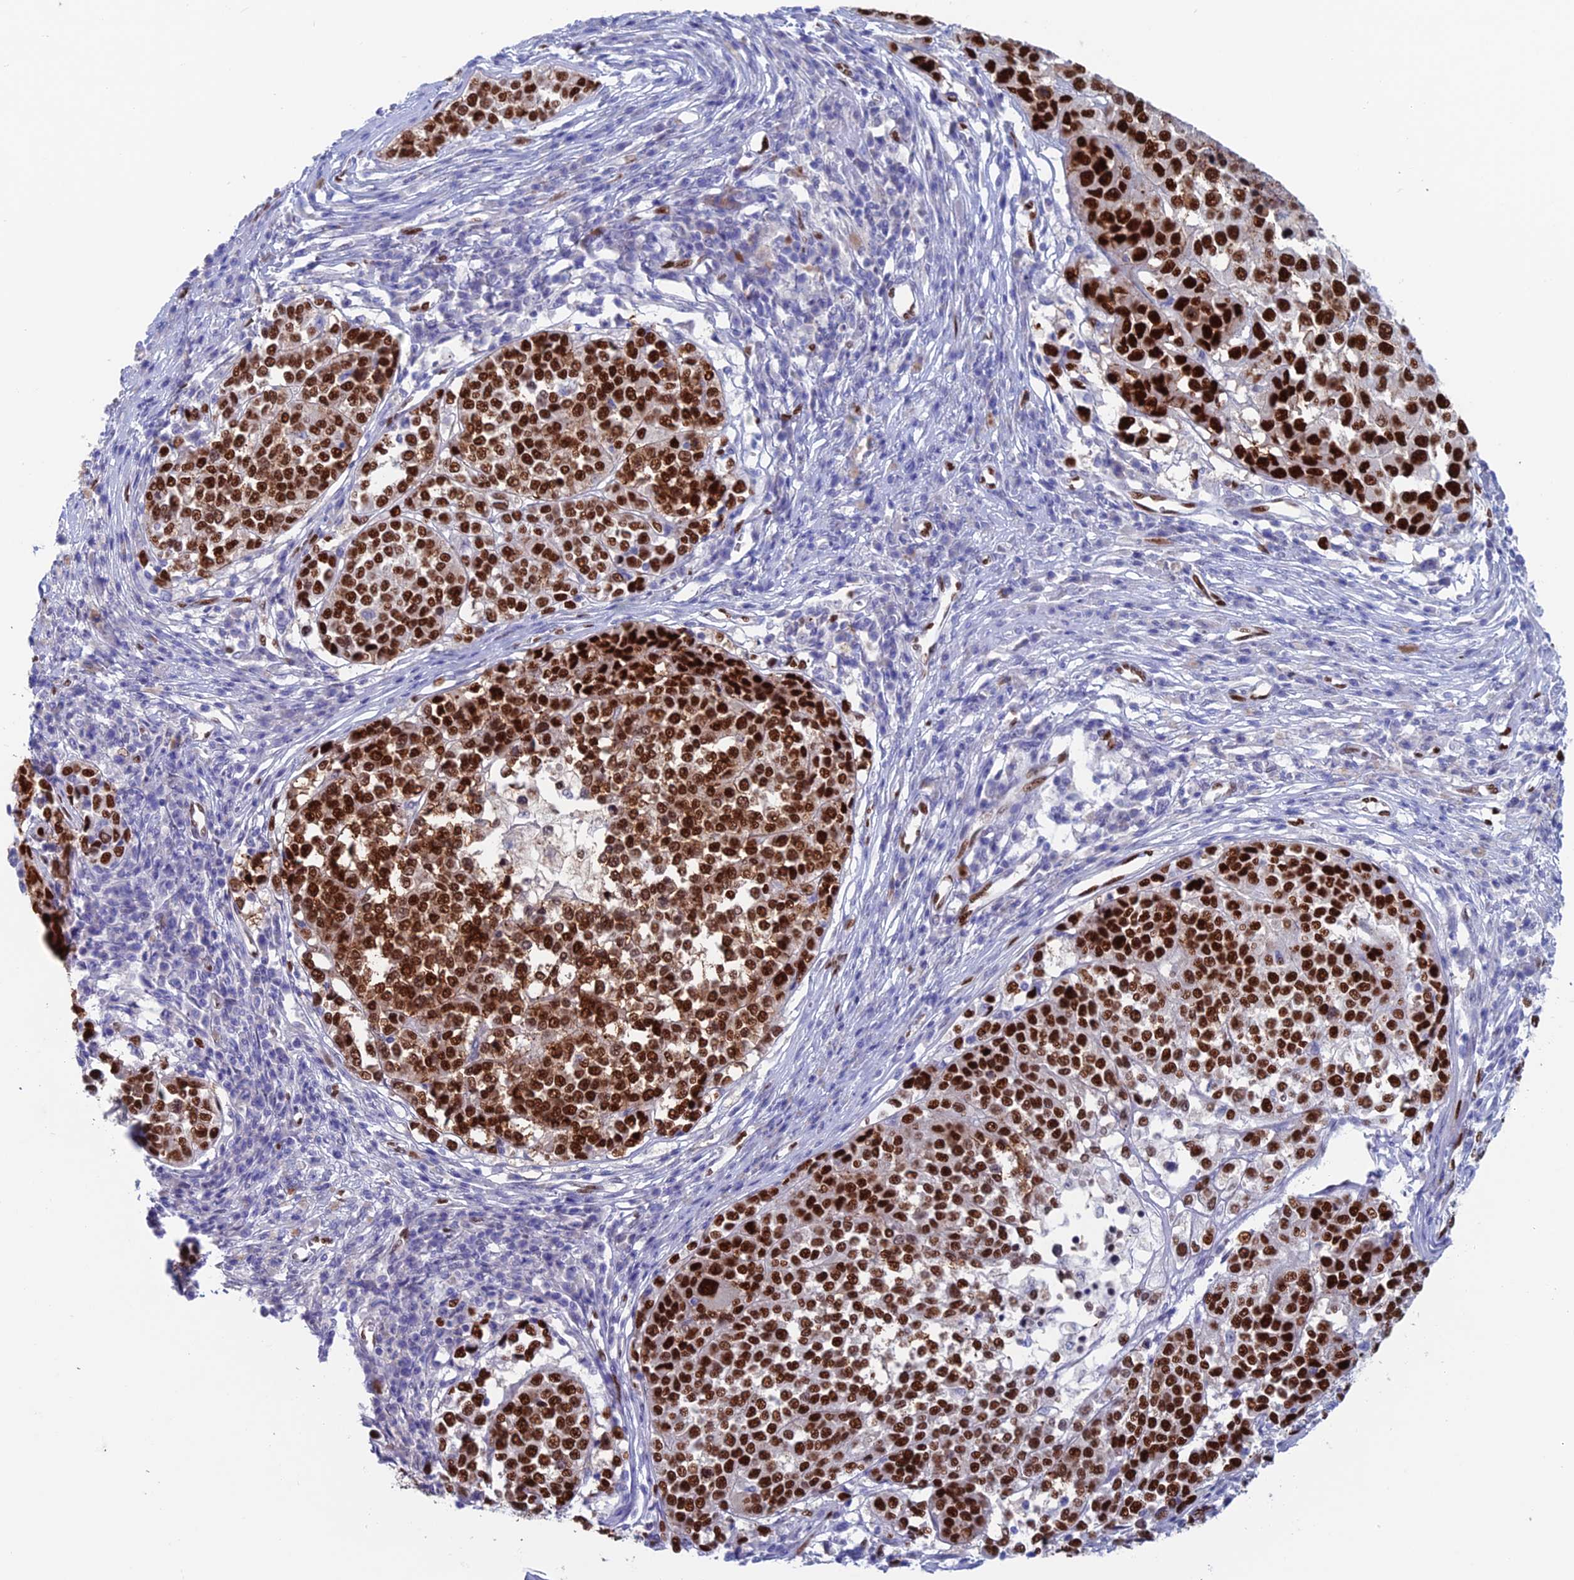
{"staining": {"intensity": "strong", "quantity": ">75%", "location": "nuclear"}, "tissue": "melanoma", "cell_type": "Tumor cells", "image_type": "cancer", "snomed": [{"axis": "morphology", "description": "Malignant melanoma, Metastatic site"}, {"axis": "topography", "description": "Lymph node"}], "caption": "Malignant melanoma (metastatic site) stained for a protein displays strong nuclear positivity in tumor cells.", "gene": "NOL4L", "patient": {"sex": "male", "age": 44}}